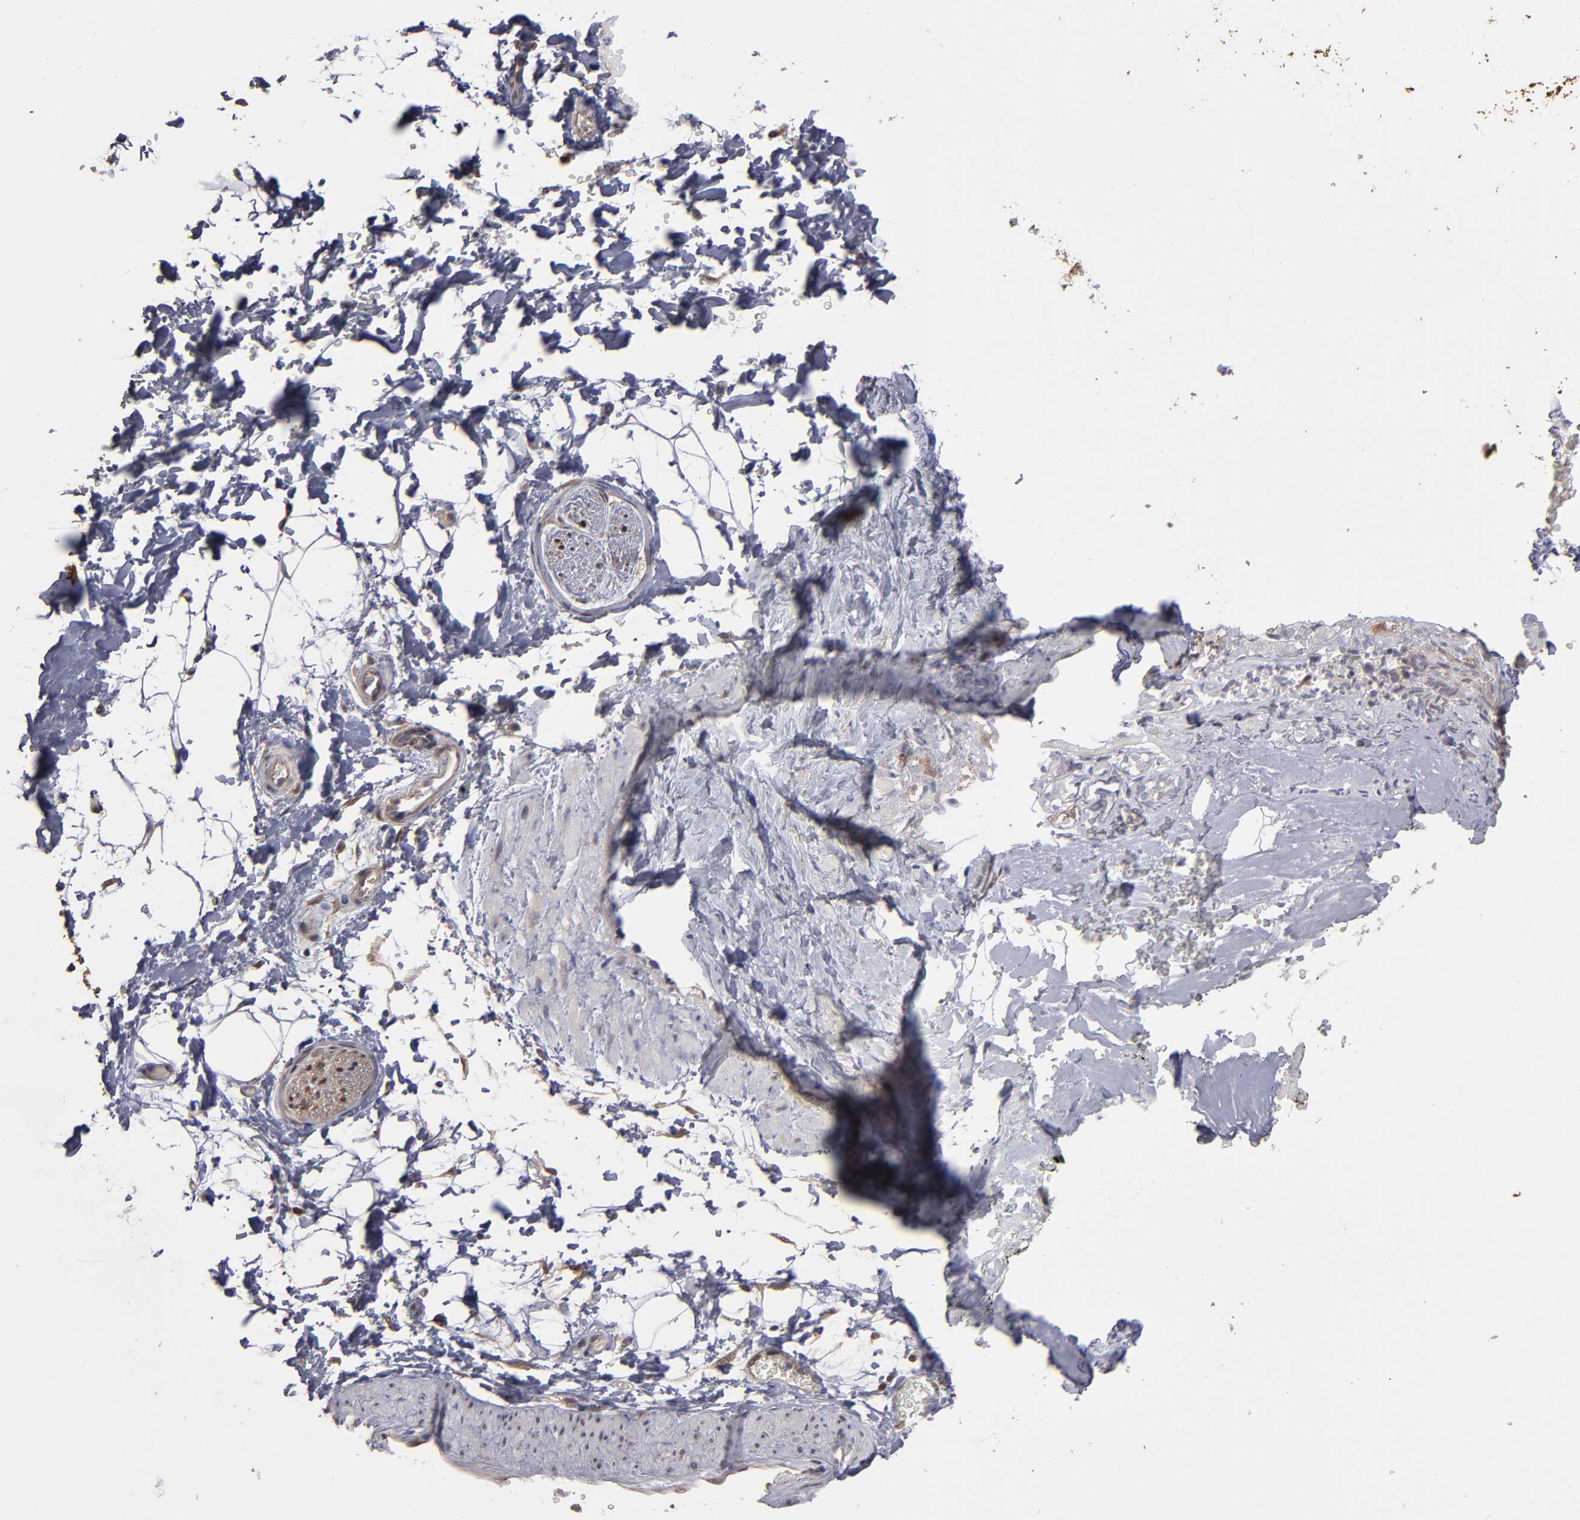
{"staining": {"intensity": "weak", "quantity": "25%-75%", "location": "cytoplasmic/membranous"}, "tissue": "adipose tissue", "cell_type": "Adipocytes", "image_type": "normal", "snomed": [{"axis": "morphology", "description": "Normal tissue, NOS"}, {"axis": "topography", "description": "Soft tissue"}], "caption": "IHC histopathology image of benign adipose tissue stained for a protein (brown), which demonstrates low levels of weak cytoplasmic/membranous staining in approximately 25%-75% of adipocytes.", "gene": "NDRG2", "patient": {"sex": "male", "age": 72}}